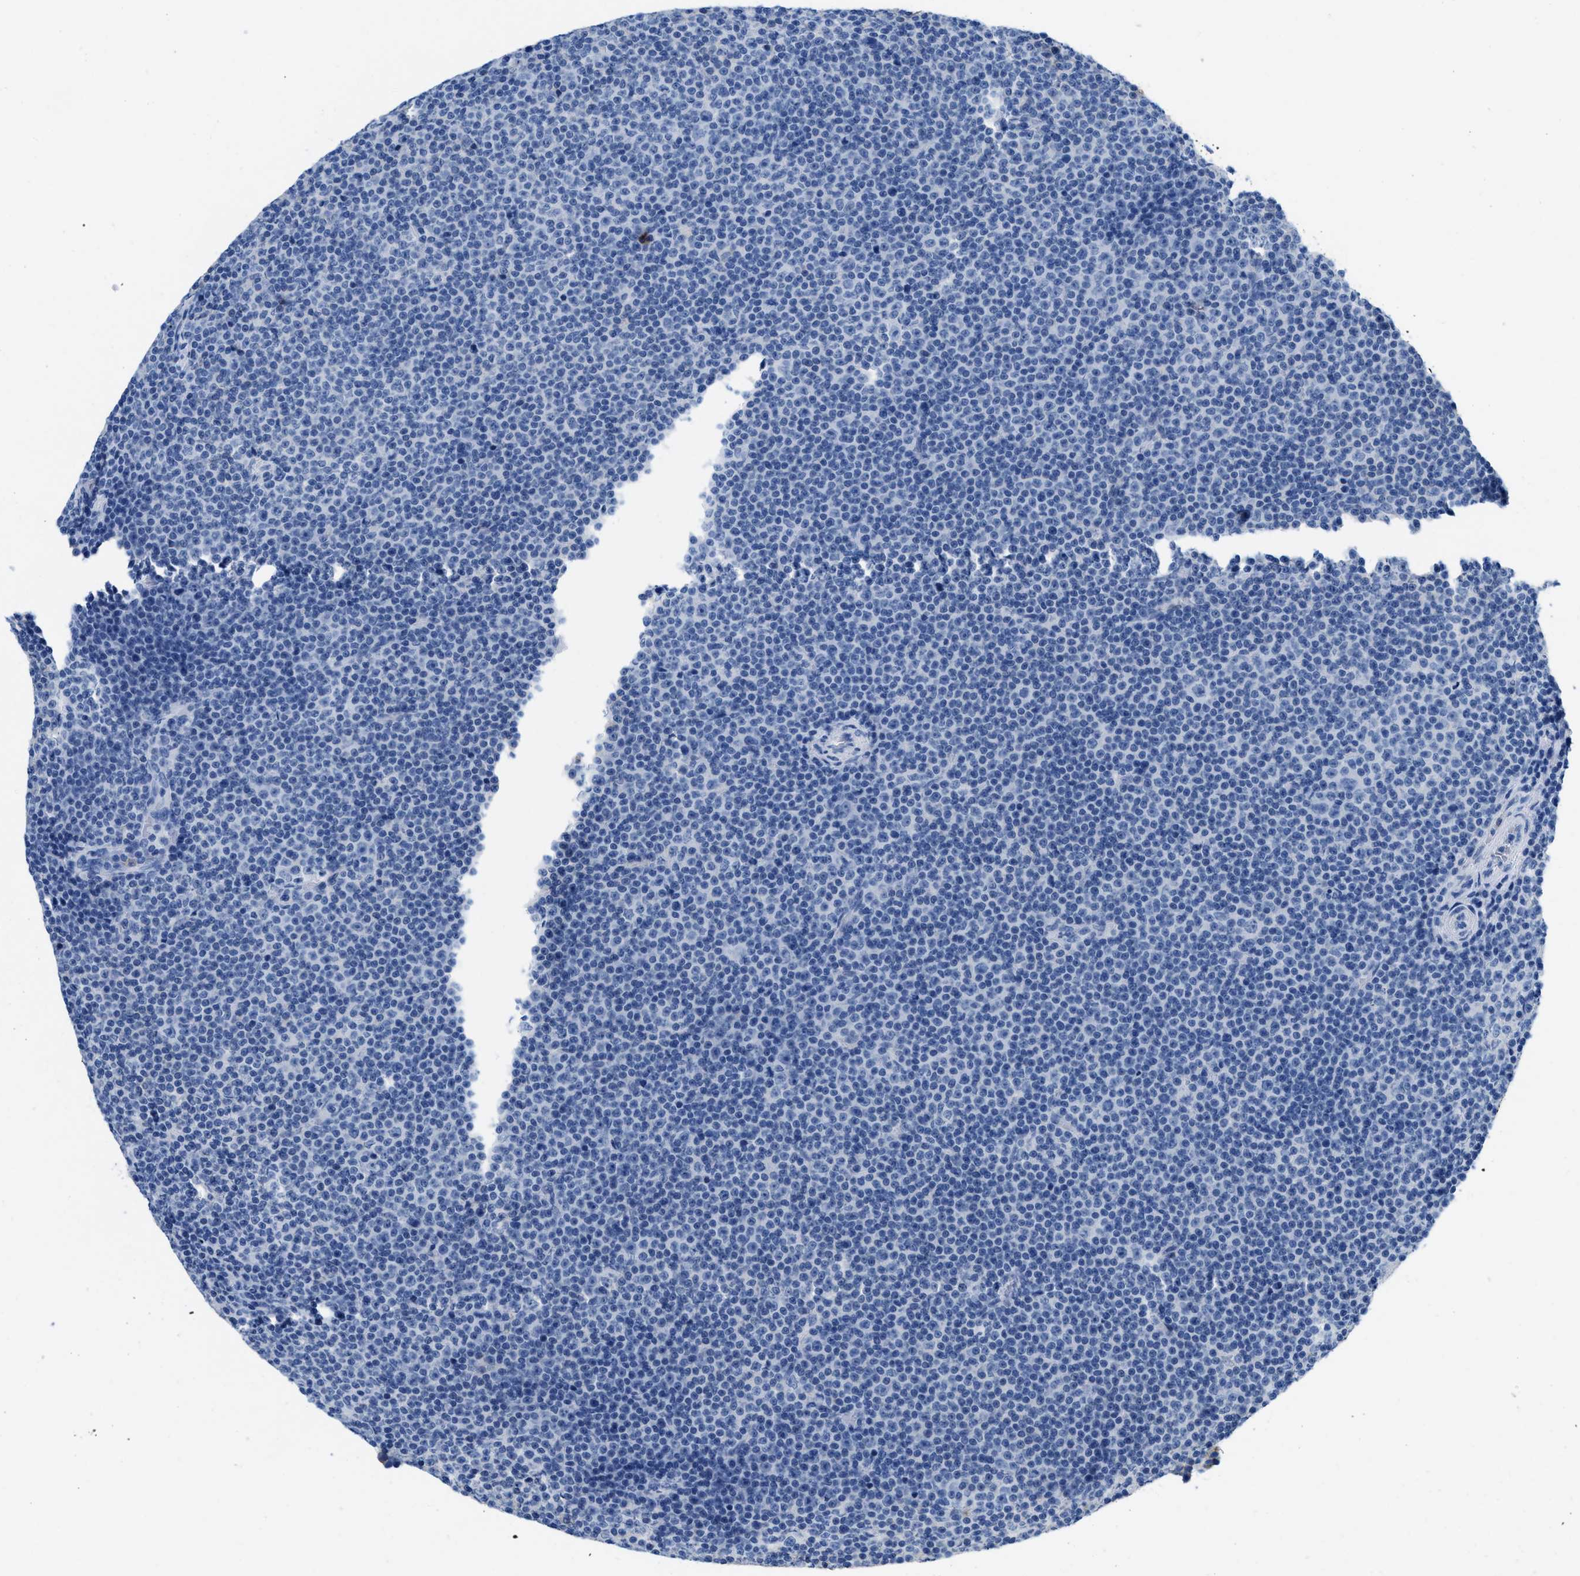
{"staining": {"intensity": "negative", "quantity": "none", "location": "none"}, "tissue": "lymphoma", "cell_type": "Tumor cells", "image_type": "cancer", "snomed": [{"axis": "morphology", "description": "Malignant lymphoma, non-Hodgkin's type, Low grade"}, {"axis": "topography", "description": "Lymph node"}], "caption": "Immunohistochemical staining of human lymphoma exhibits no significant positivity in tumor cells. The staining is performed using DAB brown chromogen with nuclei counter-stained in using hematoxylin.", "gene": "CR1", "patient": {"sex": "female", "age": 67}}